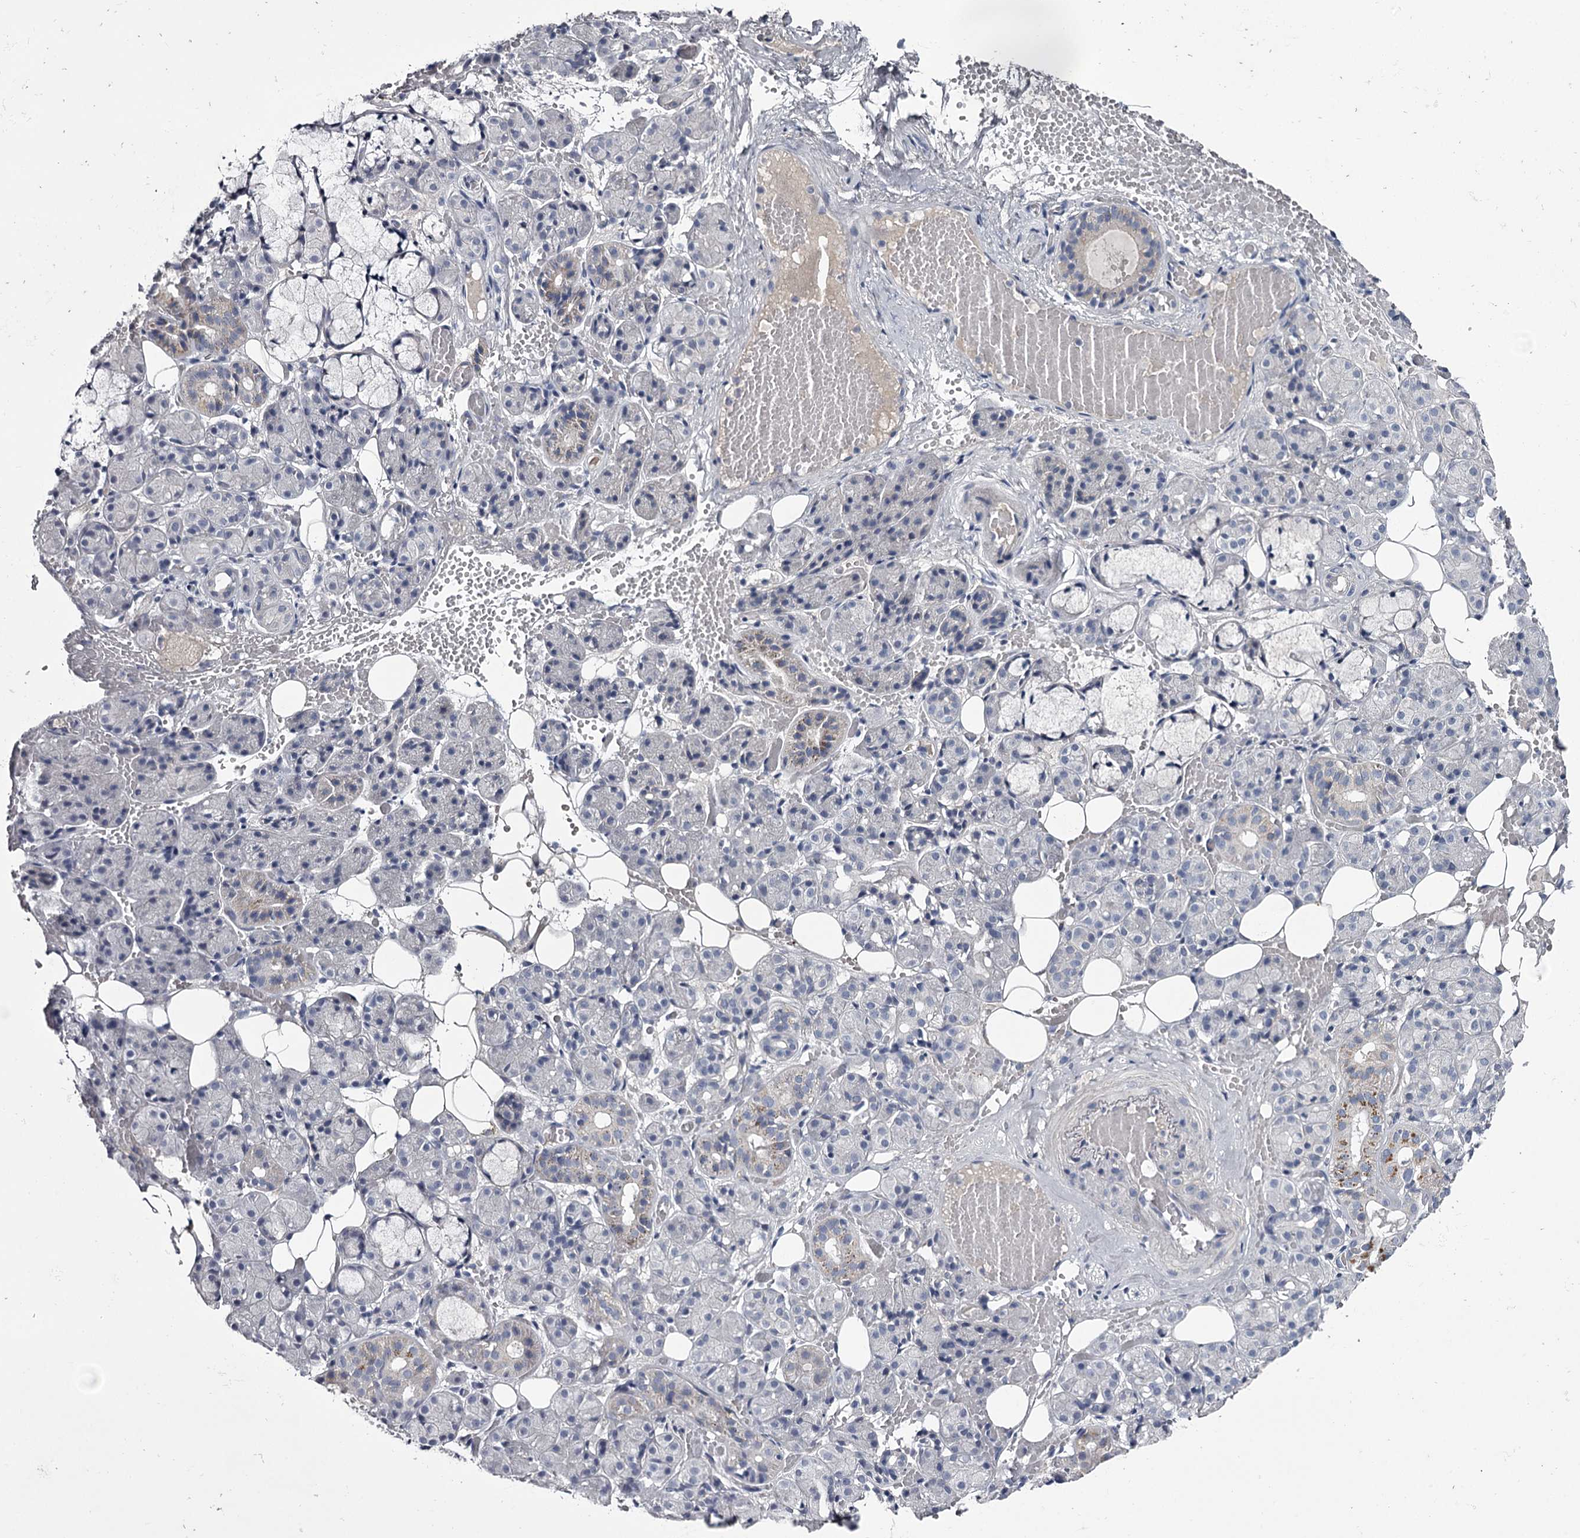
{"staining": {"intensity": "negative", "quantity": "none", "location": "none"}, "tissue": "salivary gland", "cell_type": "Glandular cells", "image_type": "normal", "snomed": [{"axis": "morphology", "description": "Normal tissue, NOS"}, {"axis": "topography", "description": "Salivary gland"}], "caption": "A high-resolution micrograph shows immunohistochemistry (IHC) staining of unremarkable salivary gland, which displays no significant staining in glandular cells. (DAB (3,3'-diaminobenzidine) immunohistochemistry visualized using brightfield microscopy, high magnification).", "gene": "FDXACB1", "patient": {"sex": "male", "age": 63}}